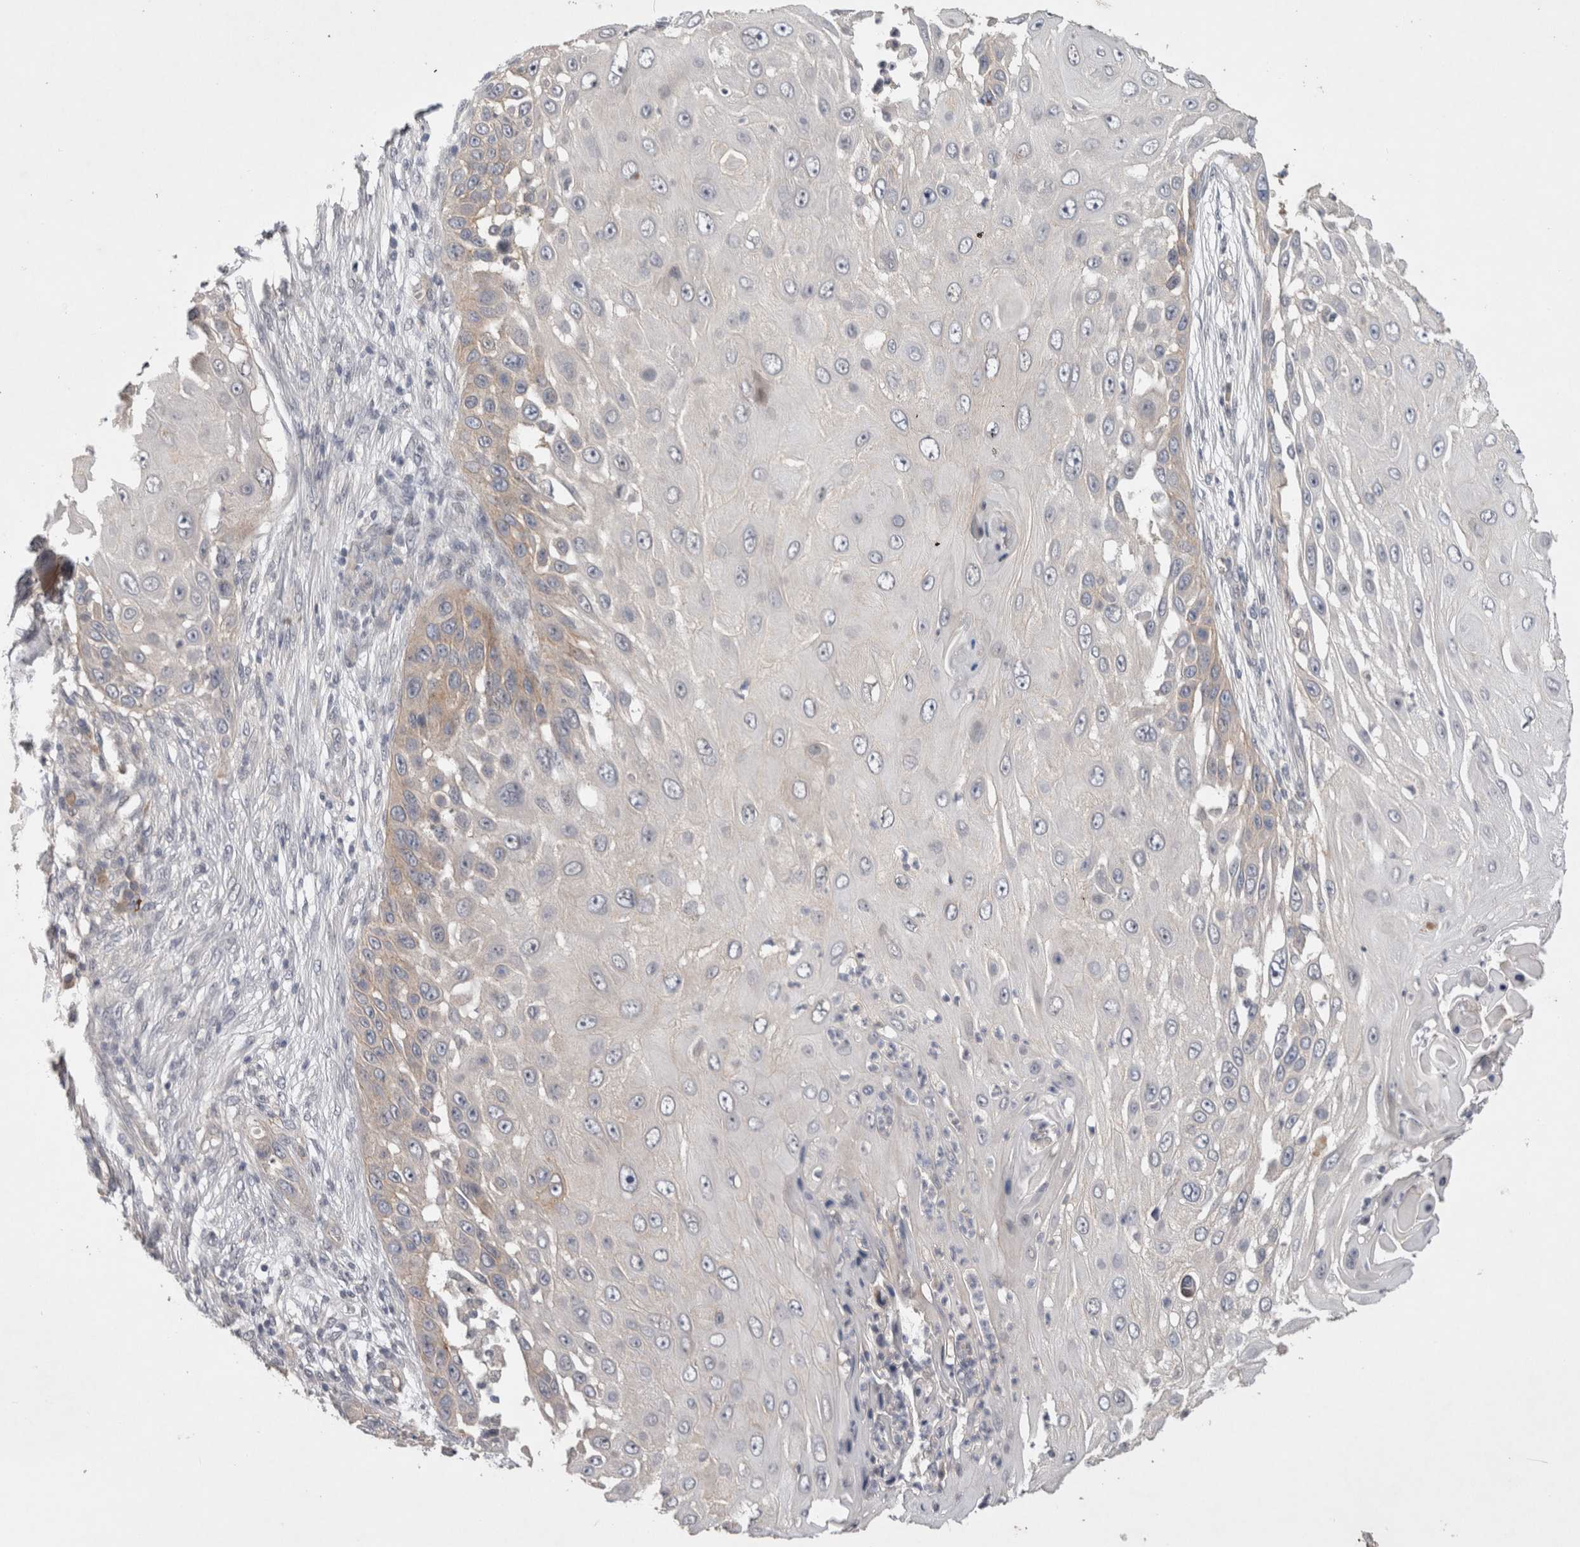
{"staining": {"intensity": "negative", "quantity": "none", "location": "none"}, "tissue": "skin cancer", "cell_type": "Tumor cells", "image_type": "cancer", "snomed": [{"axis": "morphology", "description": "Squamous cell carcinoma, NOS"}, {"axis": "topography", "description": "Skin"}], "caption": "Image shows no protein staining in tumor cells of skin cancer tissue.", "gene": "CERS3", "patient": {"sex": "female", "age": 44}}